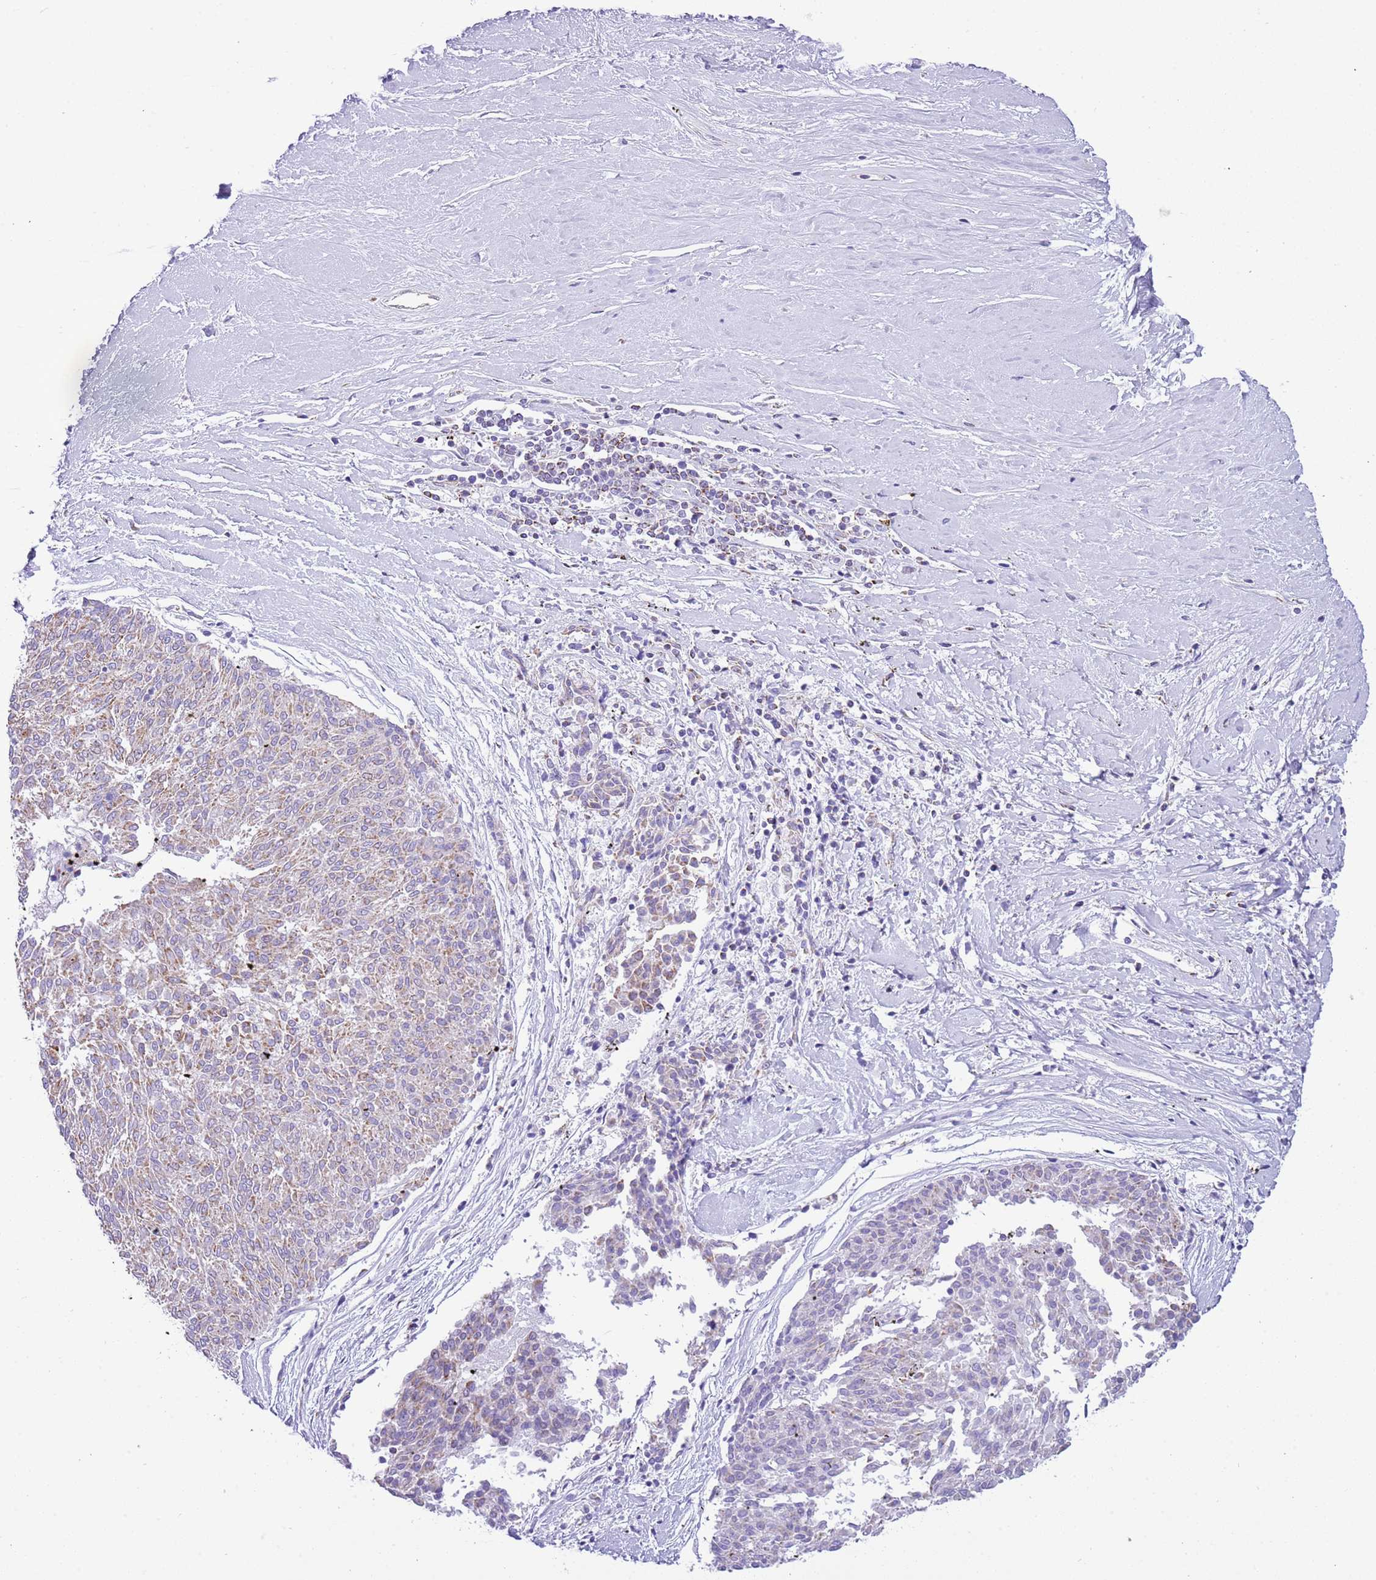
{"staining": {"intensity": "weak", "quantity": "25%-75%", "location": "cytoplasmic/membranous"}, "tissue": "melanoma", "cell_type": "Tumor cells", "image_type": "cancer", "snomed": [{"axis": "morphology", "description": "Malignant melanoma, NOS"}, {"axis": "topography", "description": "Skin"}], "caption": "An immunohistochemistry (IHC) micrograph of neoplastic tissue is shown. Protein staining in brown labels weak cytoplasmic/membranous positivity in malignant melanoma within tumor cells. The protein of interest is stained brown, and the nuclei are stained in blue (DAB (3,3'-diaminobenzidine) IHC with brightfield microscopy, high magnification).", "gene": "SUCLG2", "patient": {"sex": "female", "age": 72}}